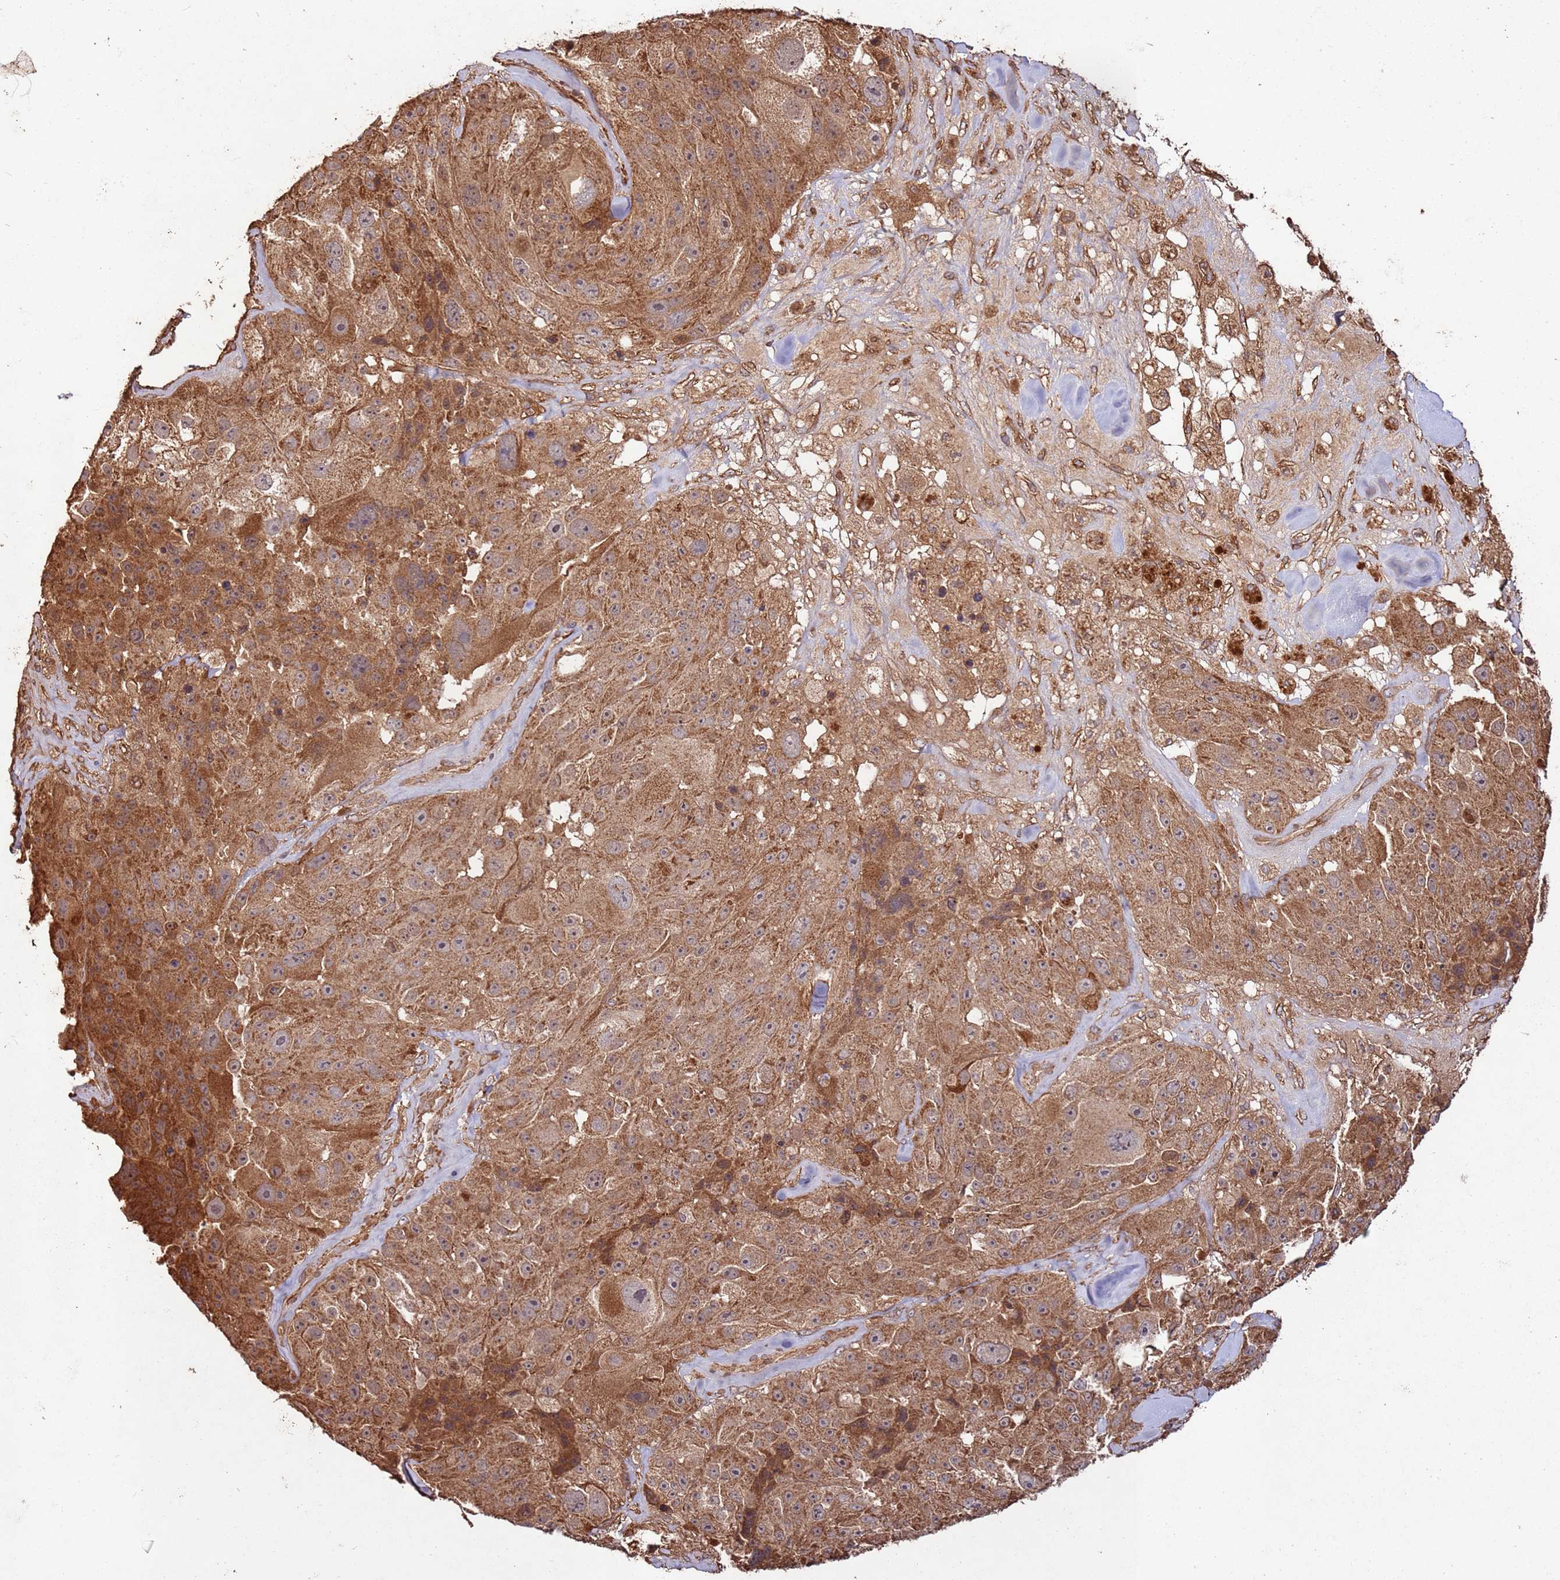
{"staining": {"intensity": "moderate", "quantity": ">75%", "location": "cytoplasmic/membranous"}, "tissue": "melanoma", "cell_type": "Tumor cells", "image_type": "cancer", "snomed": [{"axis": "morphology", "description": "Malignant melanoma, Metastatic site"}, {"axis": "topography", "description": "Lymph node"}], "caption": "High-magnification brightfield microscopy of melanoma stained with DAB (brown) and counterstained with hematoxylin (blue). tumor cells exhibit moderate cytoplasmic/membranous staining is present in approximately>75% of cells. (Brightfield microscopy of DAB IHC at high magnification).", "gene": "FAM186A", "patient": {"sex": "male", "age": 62}}